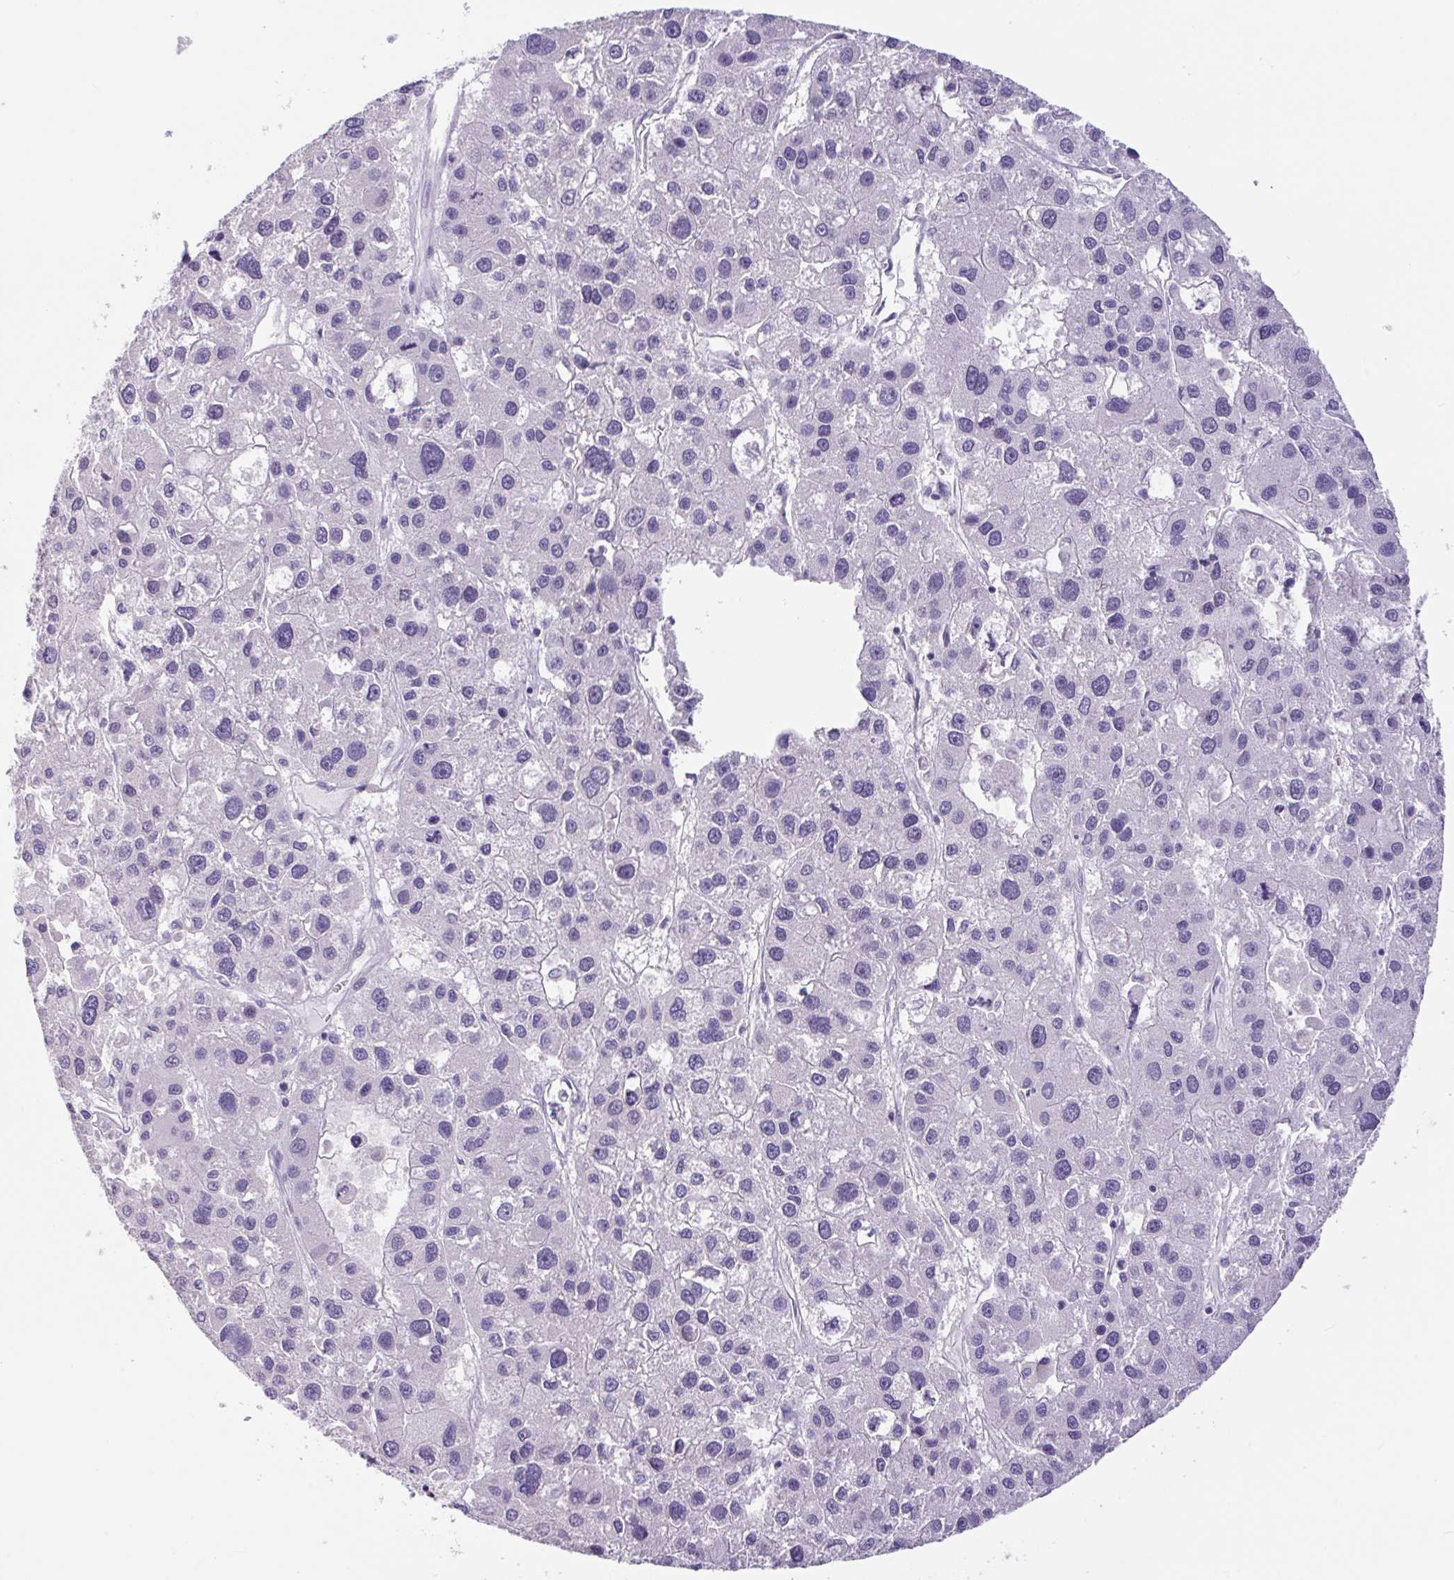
{"staining": {"intensity": "negative", "quantity": "none", "location": "none"}, "tissue": "liver cancer", "cell_type": "Tumor cells", "image_type": "cancer", "snomed": [{"axis": "morphology", "description": "Carcinoma, Hepatocellular, NOS"}, {"axis": "topography", "description": "Liver"}], "caption": "IHC histopathology image of liver cancer stained for a protein (brown), which shows no expression in tumor cells.", "gene": "CTSE", "patient": {"sex": "male", "age": 73}}